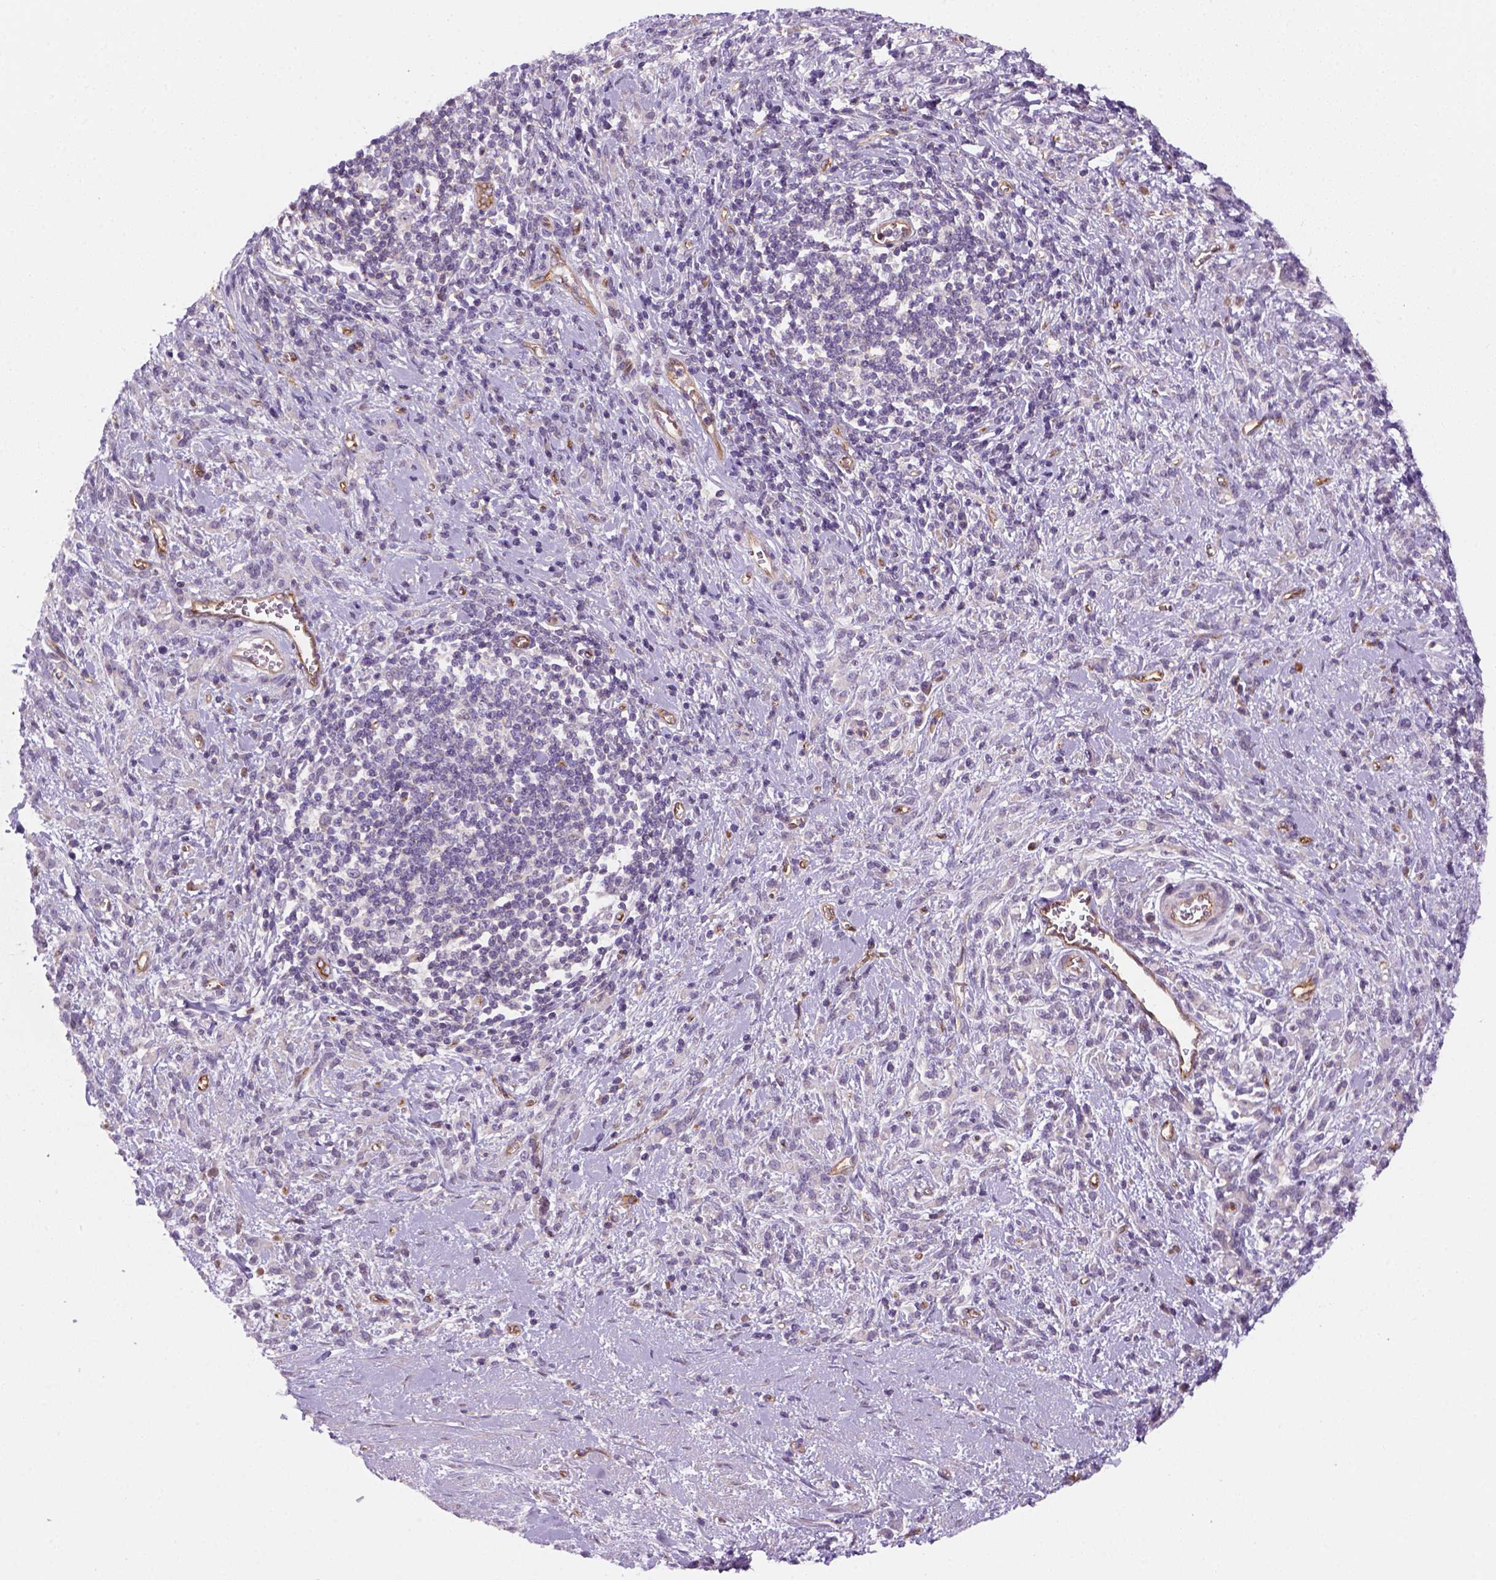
{"staining": {"intensity": "negative", "quantity": "none", "location": "none"}, "tissue": "stomach cancer", "cell_type": "Tumor cells", "image_type": "cancer", "snomed": [{"axis": "morphology", "description": "Adenocarcinoma, NOS"}, {"axis": "topography", "description": "Stomach"}], "caption": "There is no significant staining in tumor cells of stomach cancer (adenocarcinoma).", "gene": "VSTM5", "patient": {"sex": "female", "age": 57}}